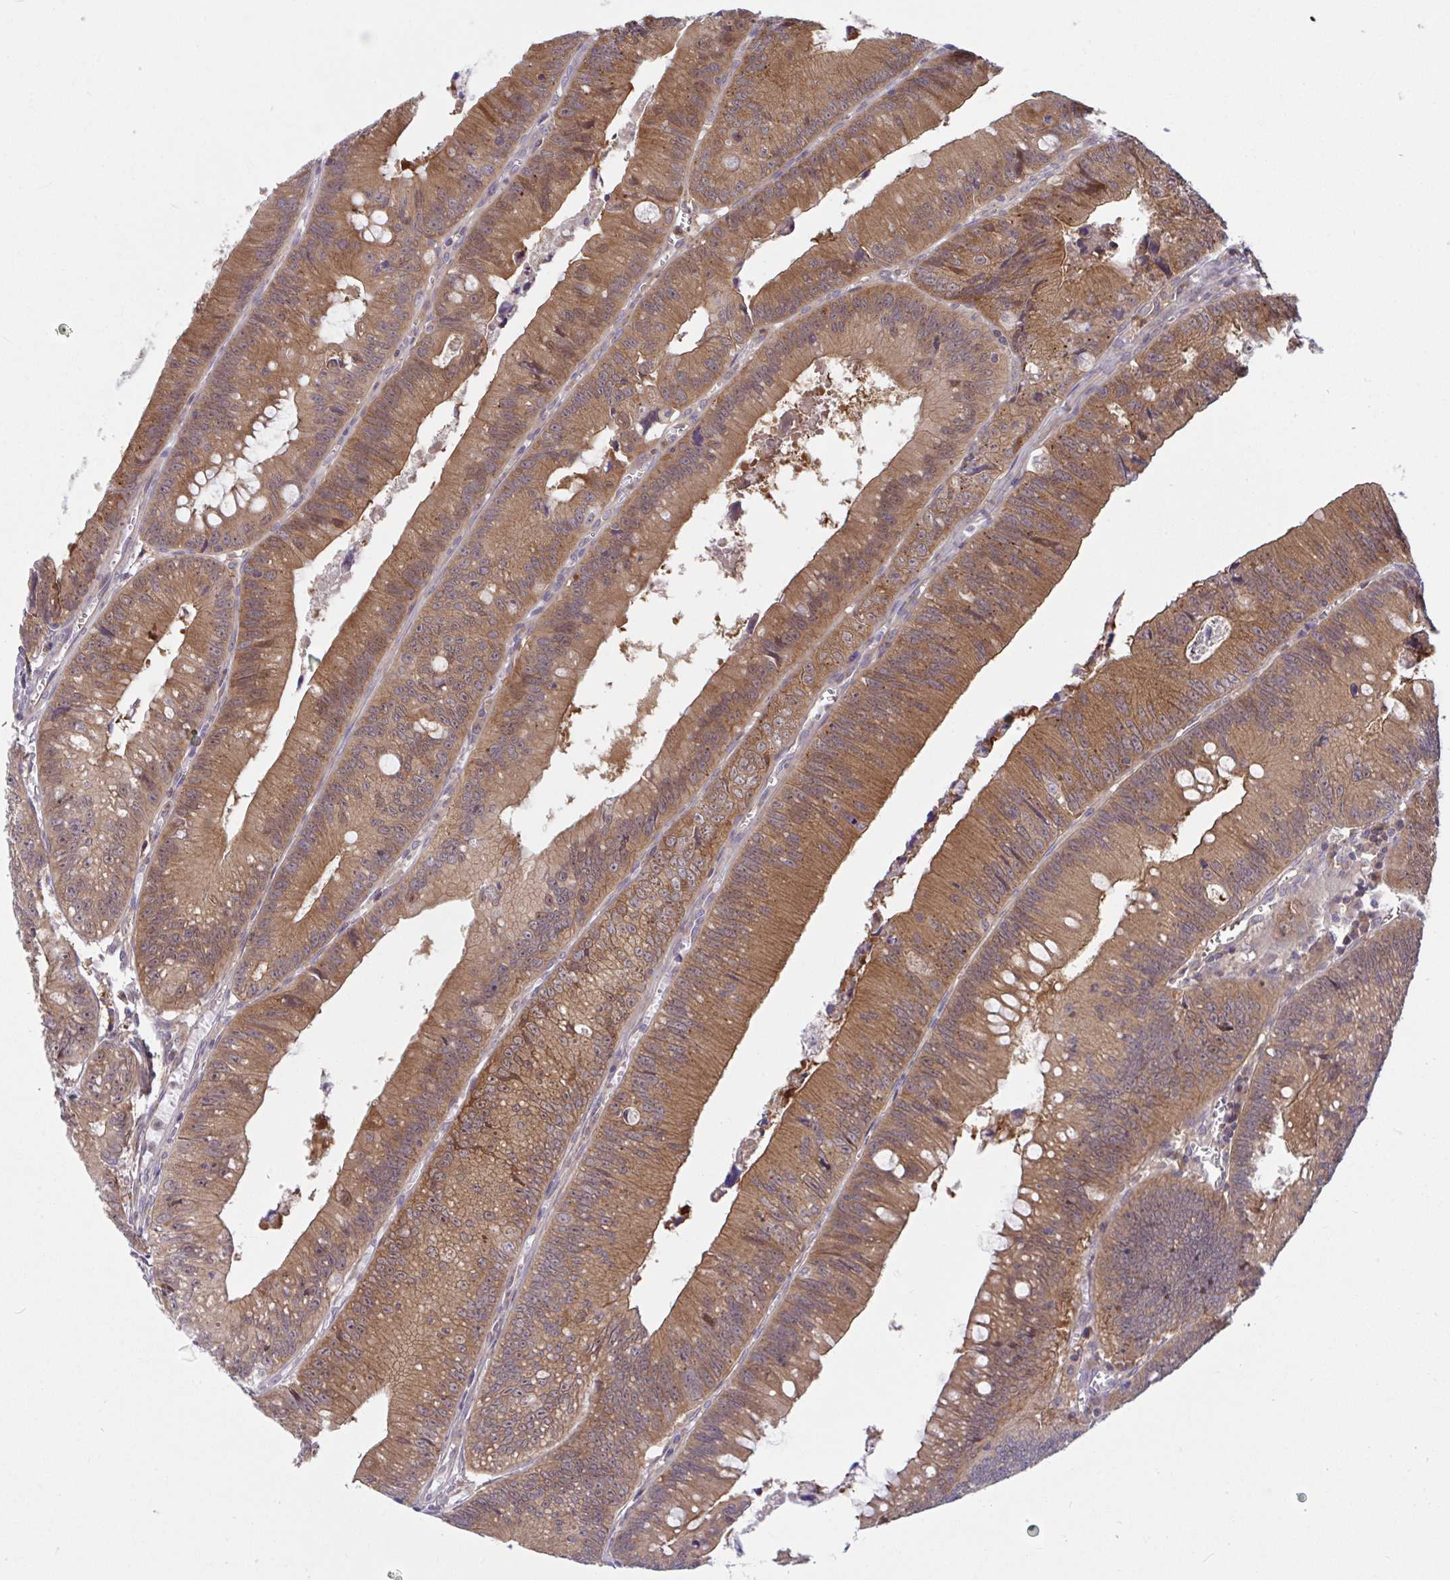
{"staining": {"intensity": "moderate", "quantity": ">75%", "location": "cytoplasmic/membranous,nuclear"}, "tissue": "colorectal cancer", "cell_type": "Tumor cells", "image_type": "cancer", "snomed": [{"axis": "morphology", "description": "Adenocarcinoma, NOS"}, {"axis": "topography", "description": "Rectum"}], "caption": "About >75% of tumor cells in human adenocarcinoma (colorectal) demonstrate moderate cytoplasmic/membranous and nuclear protein expression as visualized by brown immunohistochemical staining.", "gene": "LMNTD2", "patient": {"sex": "female", "age": 81}}